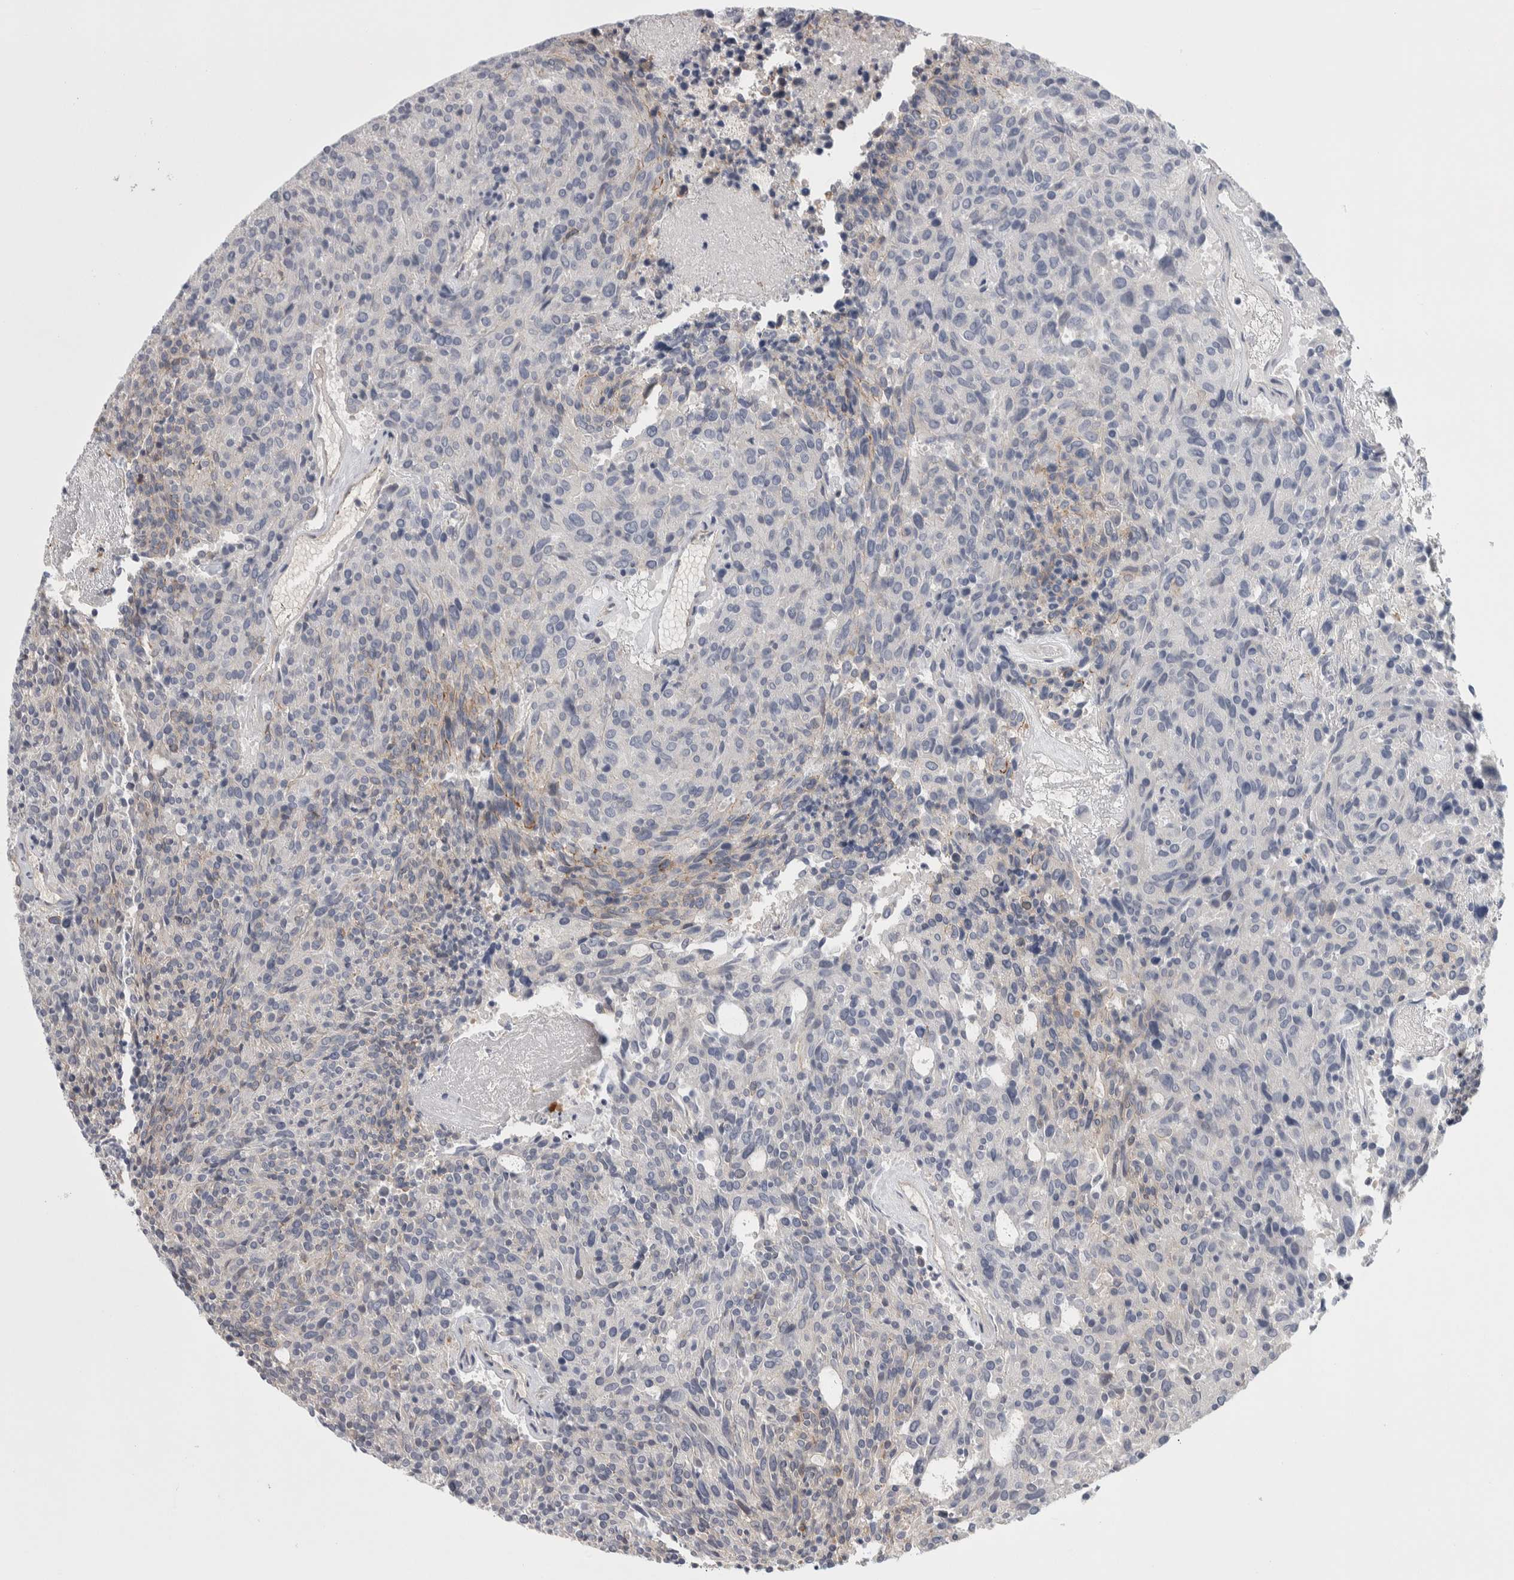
{"staining": {"intensity": "weak", "quantity": "25%-75%", "location": "cytoplasmic/membranous"}, "tissue": "carcinoid", "cell_type": "Tumor cells", "image_type": "cancer", "snomed": [{"axis": "morphology", "description": "Carcinoid, malignant, NOS"}, {"axis": "topography", "description": "Pancreas"}], "caption": "Malignant carcinoid was stained to show a protein in brown. There is low levels of weak cytoplasmic/membranous positivity in approximately 25%-75% of tumor cells. (DAB (3,3'-diaminobenzidine) = brown stain, brightfield microscopy at high magnification).", "gene": "ZNF862", "patient": {"sex": "female", "age": 54}}